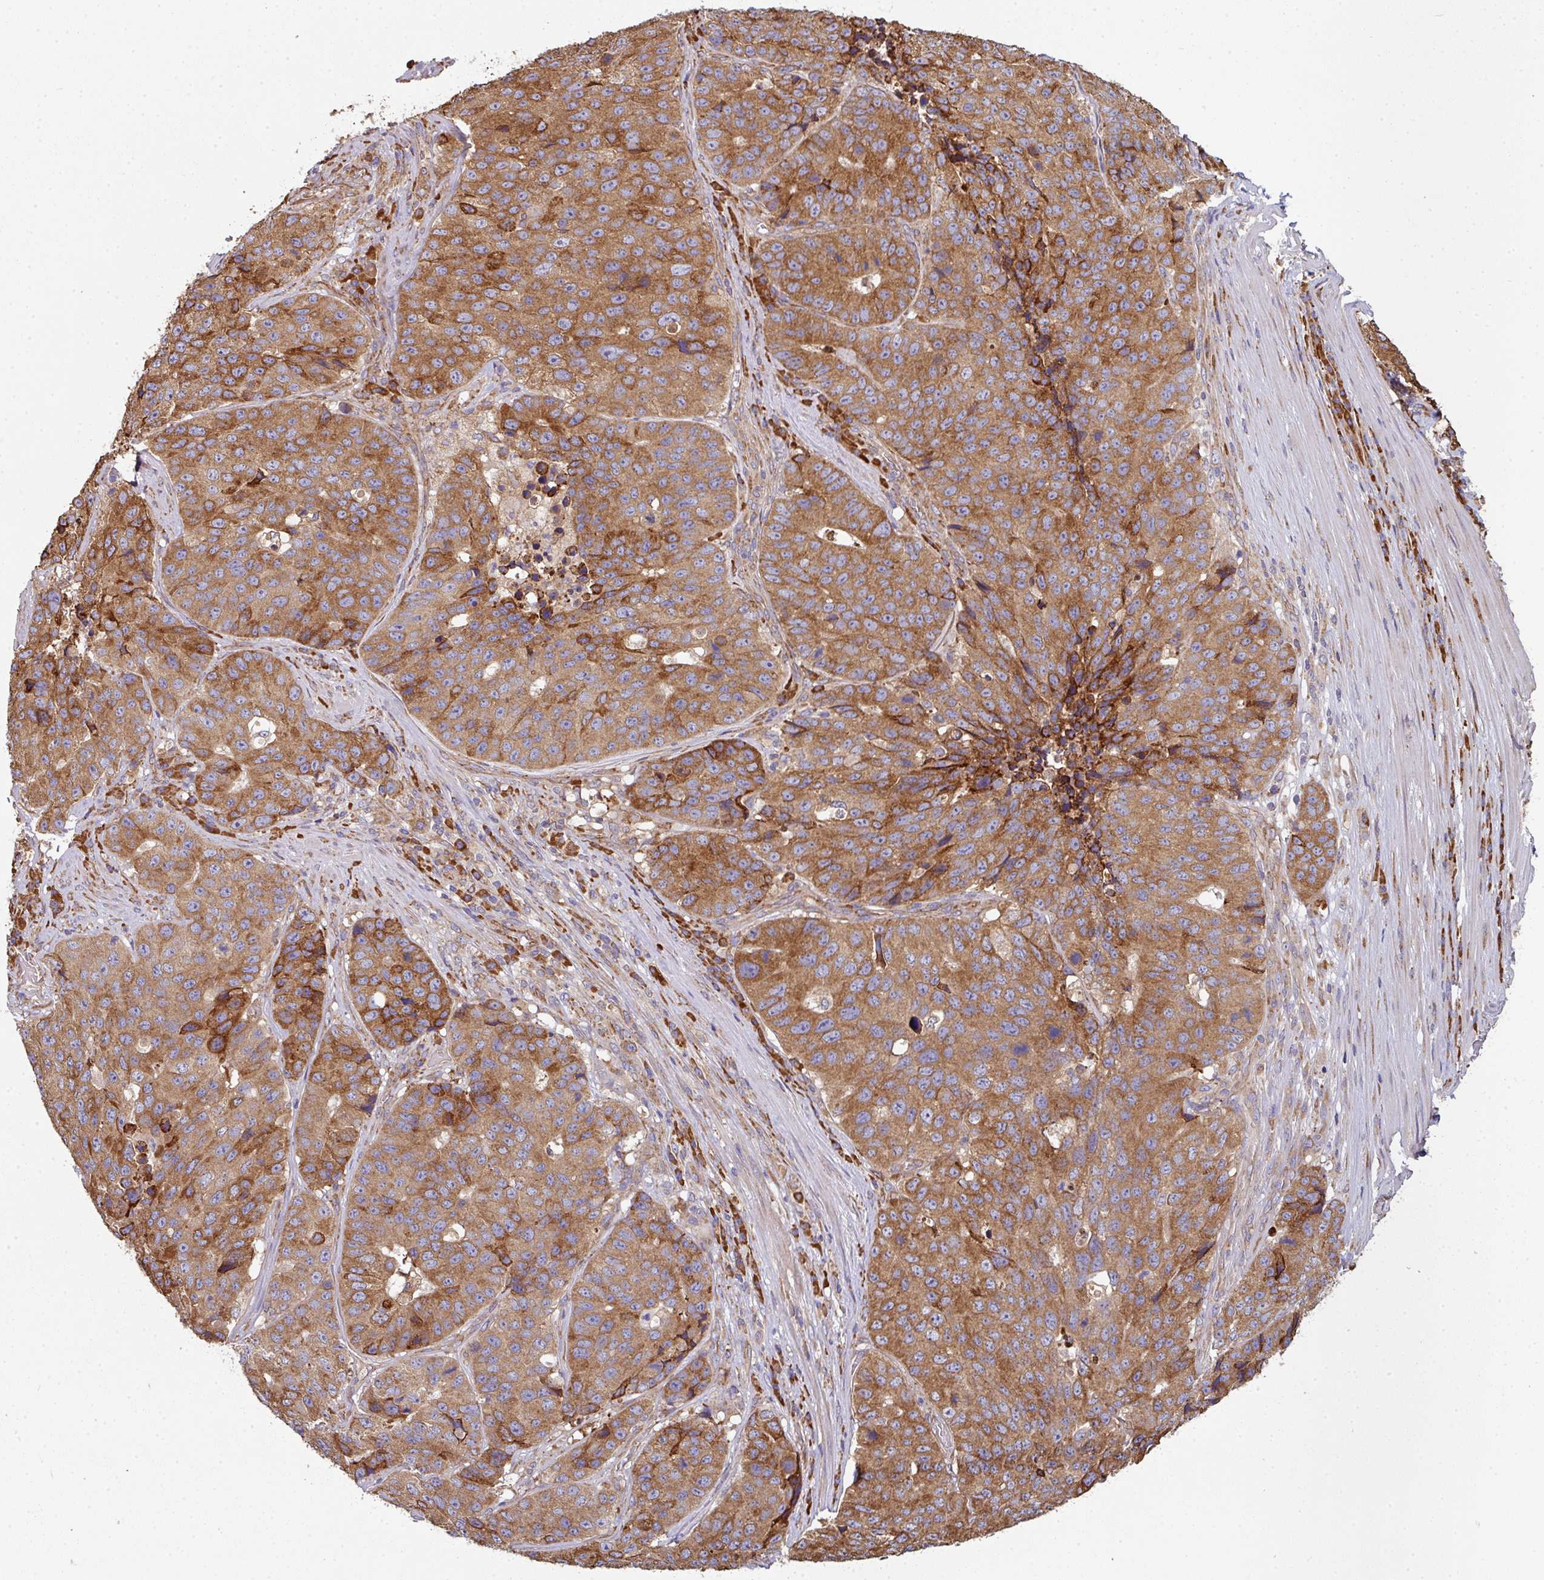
{"staining": {"intensity": "strong", "quantity": ">75%", "location": "cytoplasmic/membranous"}, "tissue": "stomach cancer", "cell_type": "Tumor cells", "image_type": "cancer", "snomed": [{"axis": "morphology", "description": "Adenocarcinoma, NOS"}, {"axis": "topography", "description": "Stomach"}], "caption": "Immunohistochemical staining of stomach adenocarcinoma exhibits strong cytoplasmic/membranous protein expression in about >75% of tumor cells.", "gene": "FAT4", "patient": {"sex": "male", "age": 71}}